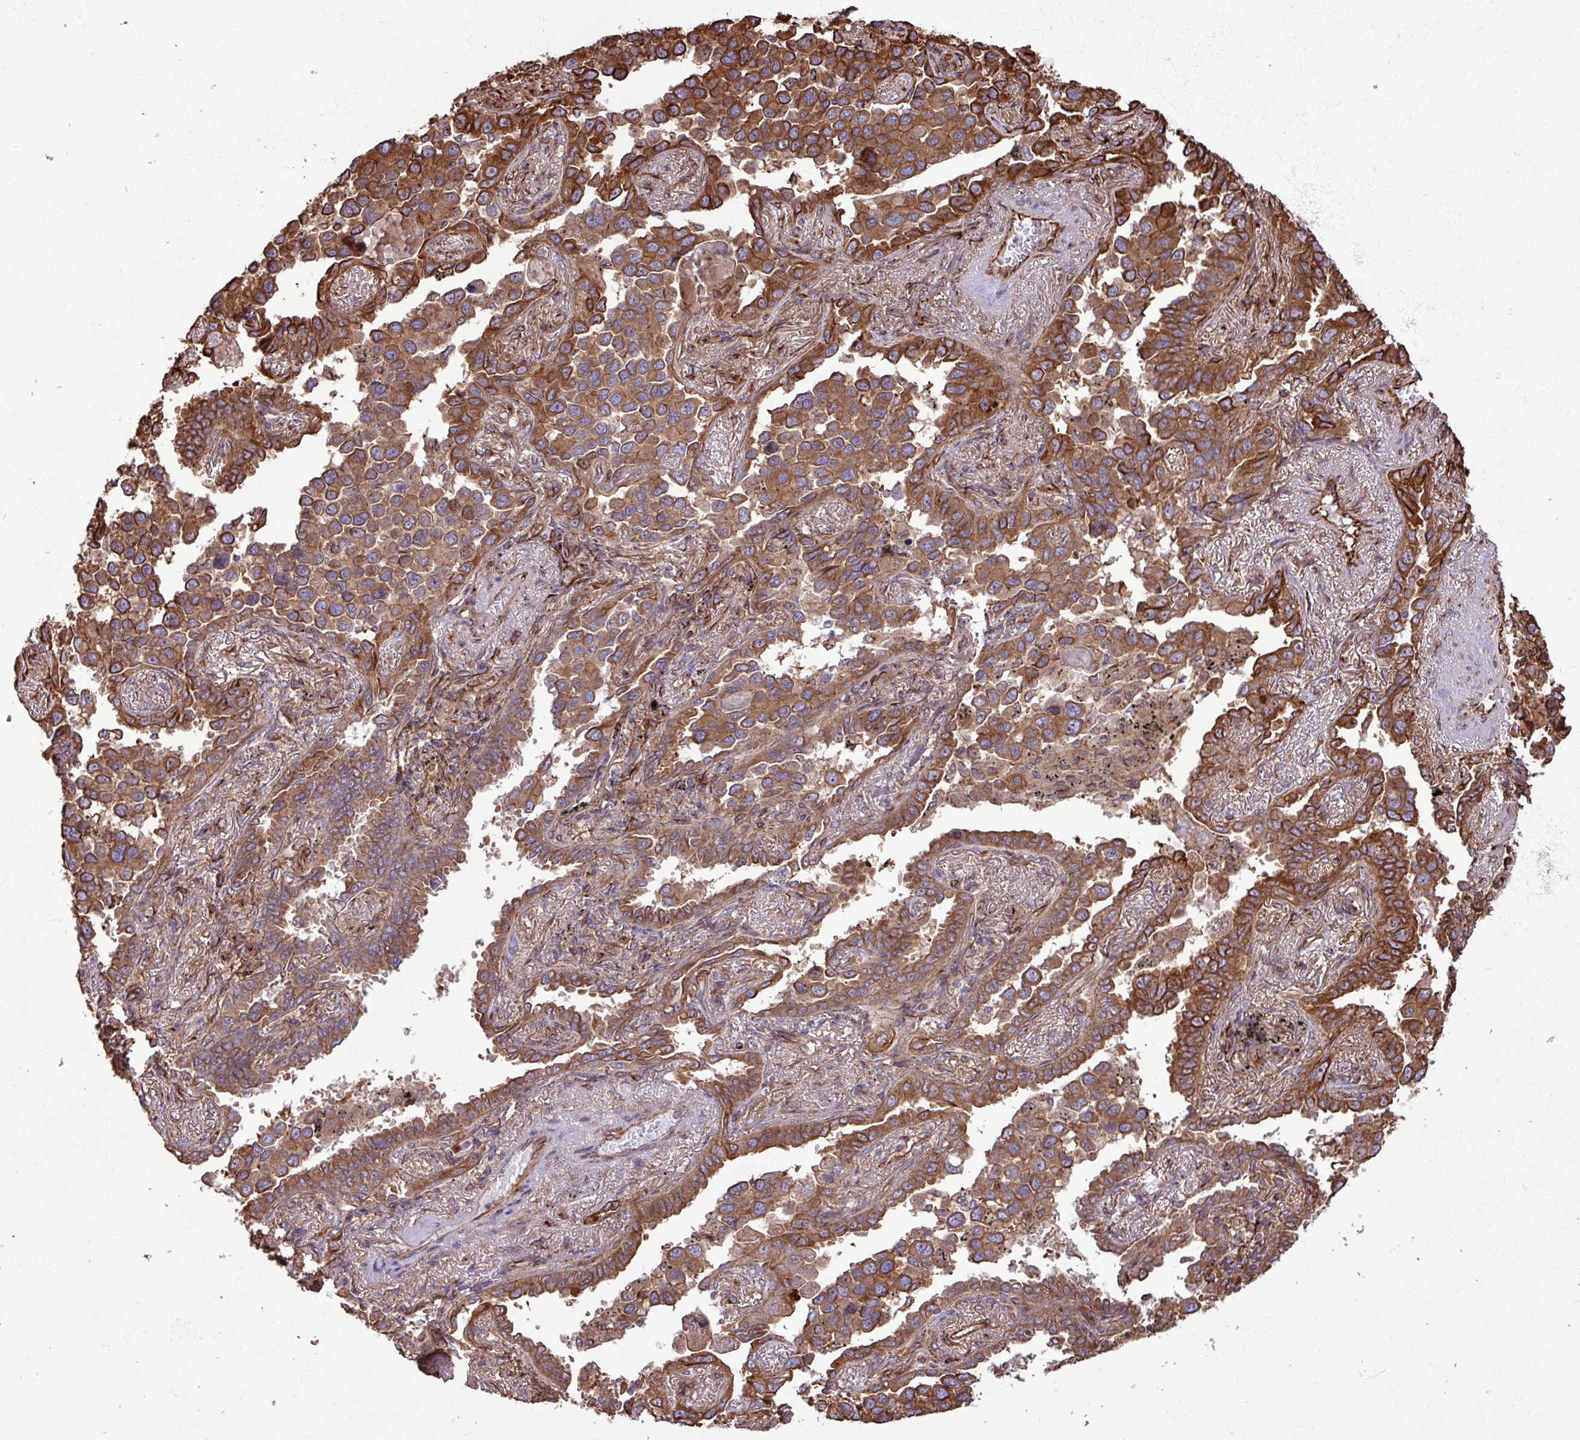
{"staining": {"intensity": "strong", "quantity": ">75%", "location": "cytoplasmic/membranous"}, "tissue": "lung cancer", "cell_type": "Tumor cells", "image_type": "cancer", "snomed": [{"axis": "morphology", "description": "Adenocarcinoma, NOS"}, {"axis": "topography", "description": "Lung"}], "caption": "Tumor cells demonstrate high levels of strong cytoplasmic/membranous expression in about >75% of cells in lung adenocarcinoma.", "gene": "ZNF300", "patient": {"sex": "male", "age": 67}}